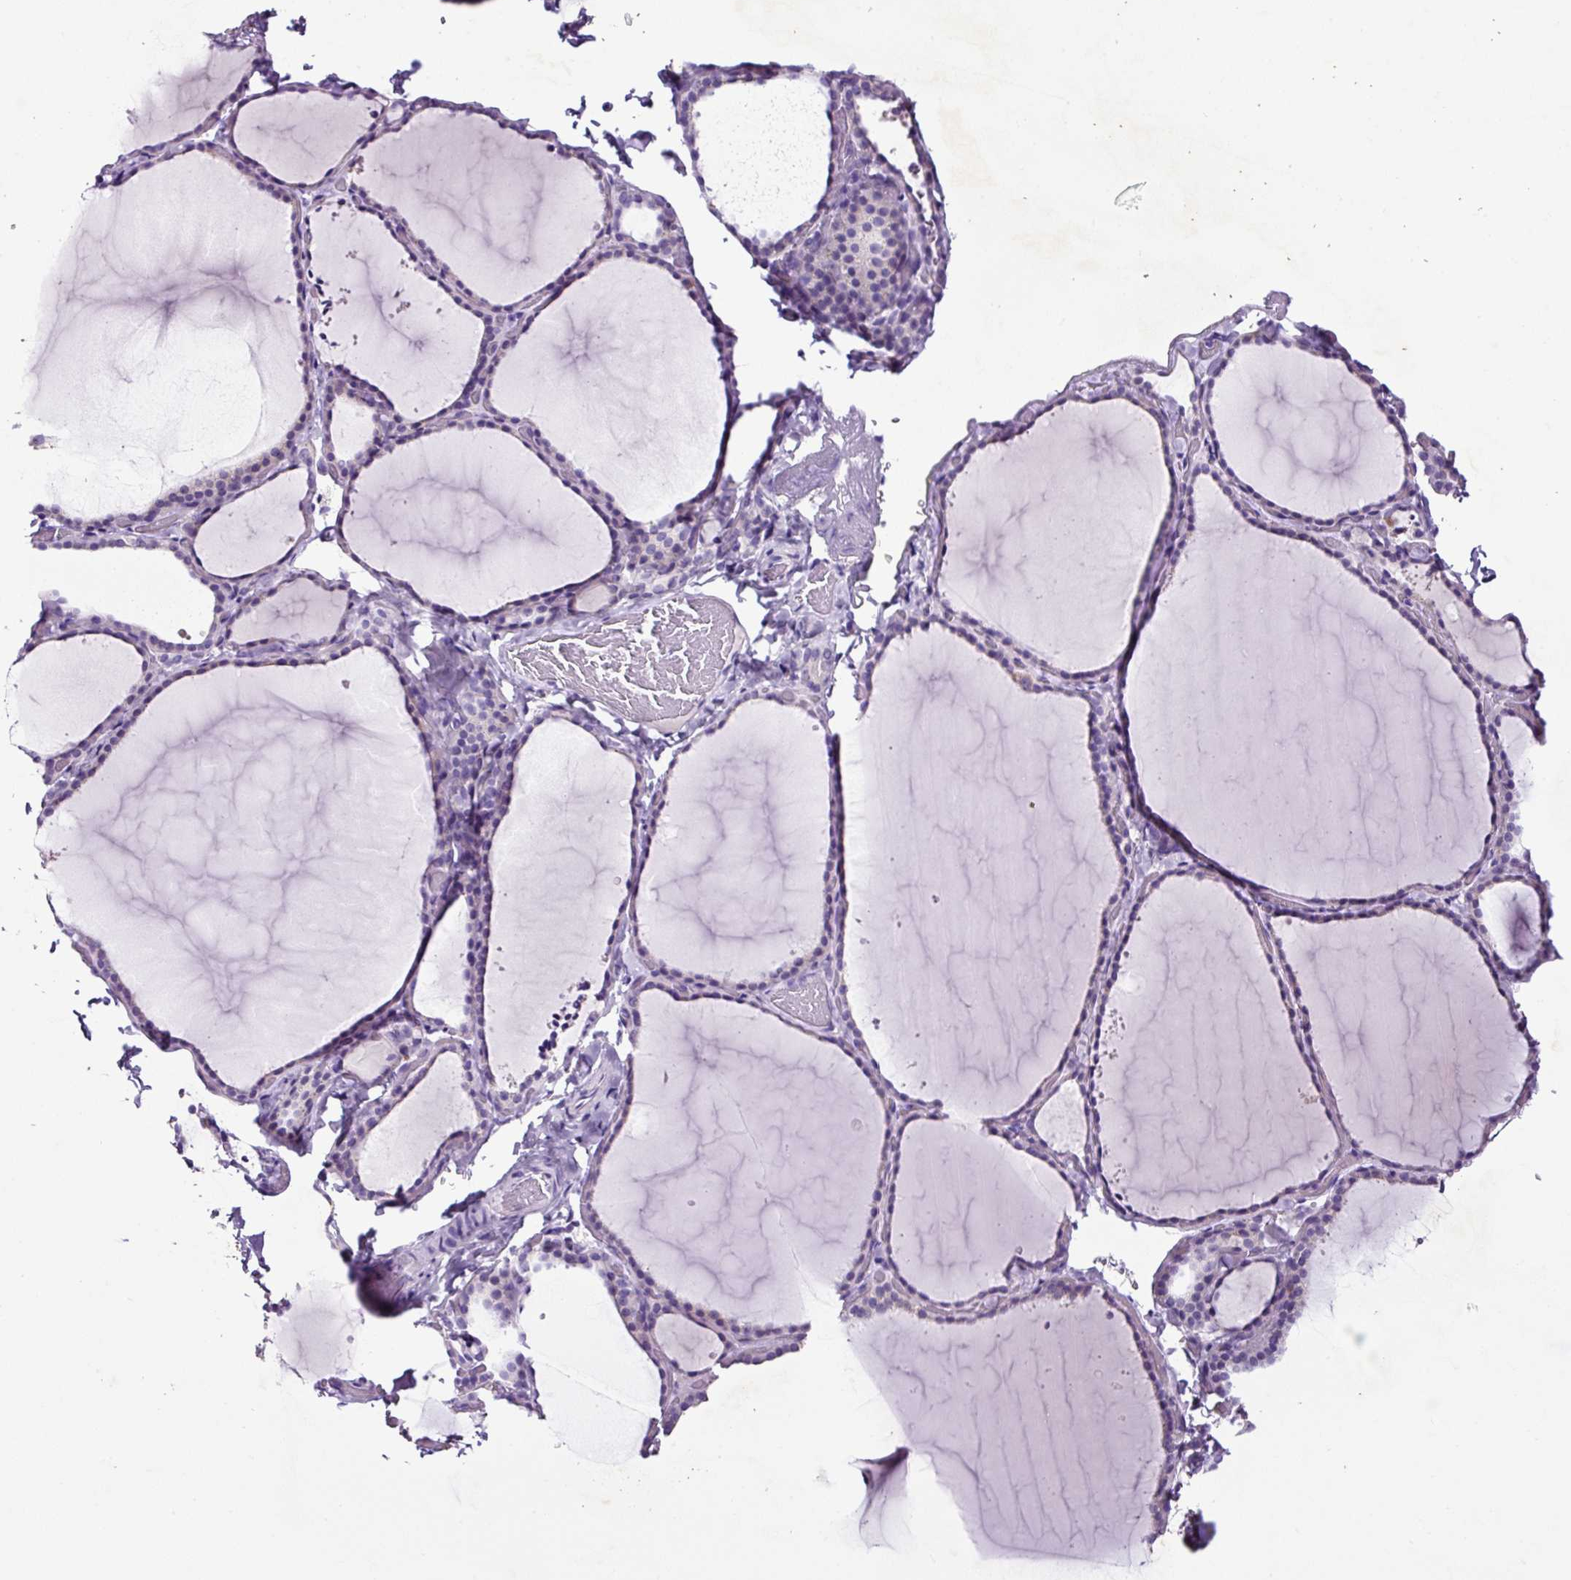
{"staining": {"intensity": "negative", "quantity": "none", "location": "none"}, "tissue": "thyroid gland", "cell_type": "Glandular cells", "image_type": "normal", "snomed": [{"axis": "morphology", "description": "Normal tissue, NOS"}, {"axis": "topography", "description": "Thyroid gland"}], "caption": "Glandular cells show no significant positivity in normal thyroid gland. (DAB (3,3'-diaminobenzidine) IHC, high magnification).", "gene": "SP8", "patient": {"sex": "female", "age": 22}}